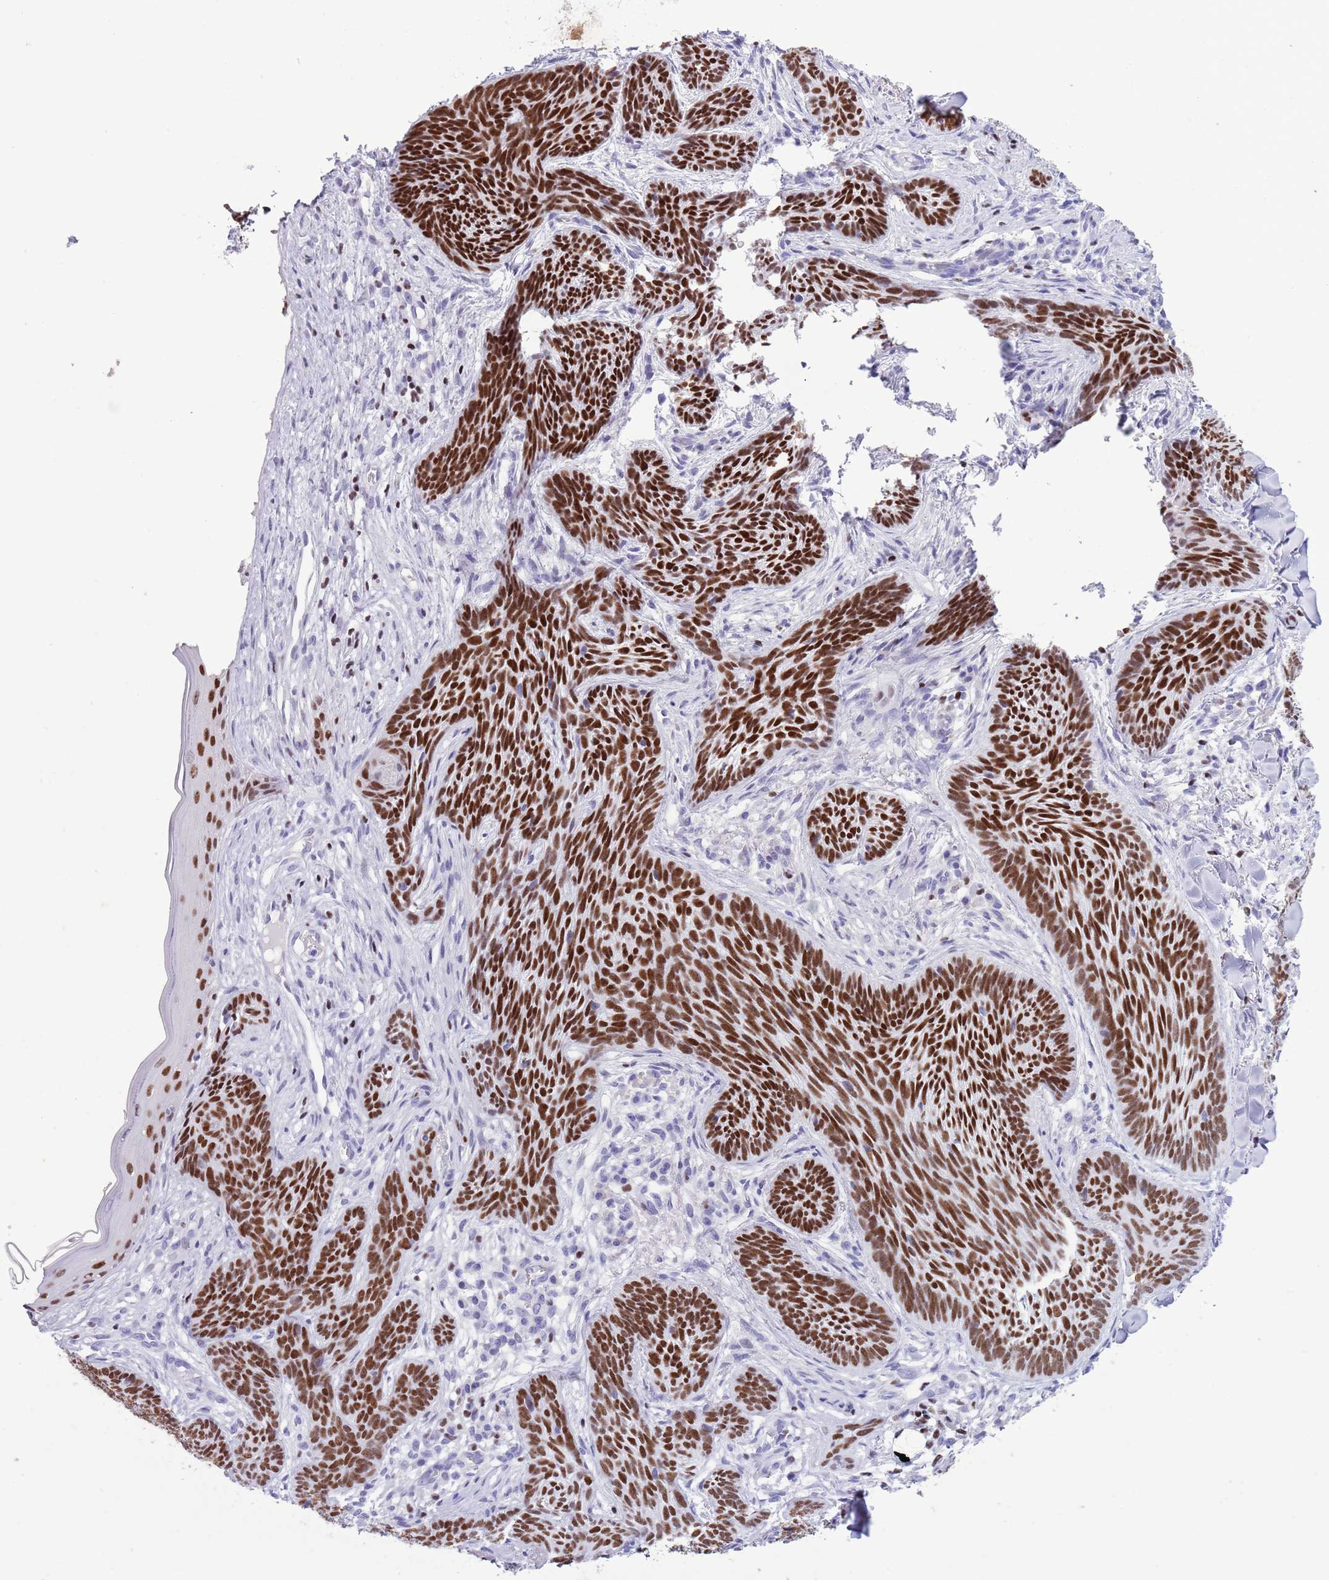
{"staining": {"intensity": "strong", "quantity": ">75%", "location": "nuclear"}, "tissue": "skin cancer", "cell_type": "Tumor cells", "image_type": "cancer", "snomed": [{"axis": "morphology", "description": "Basal cell carcinoma"}, {"axis": "topography", "description": "Skin"}], "caption": "Skin cancer (basal cell carcinoma) stained with IHC shows strong nuclear staining in approximately >75% of tumor cells.", "gene": "BCL11B", "patient": {"sex": "female", "age": 81}}